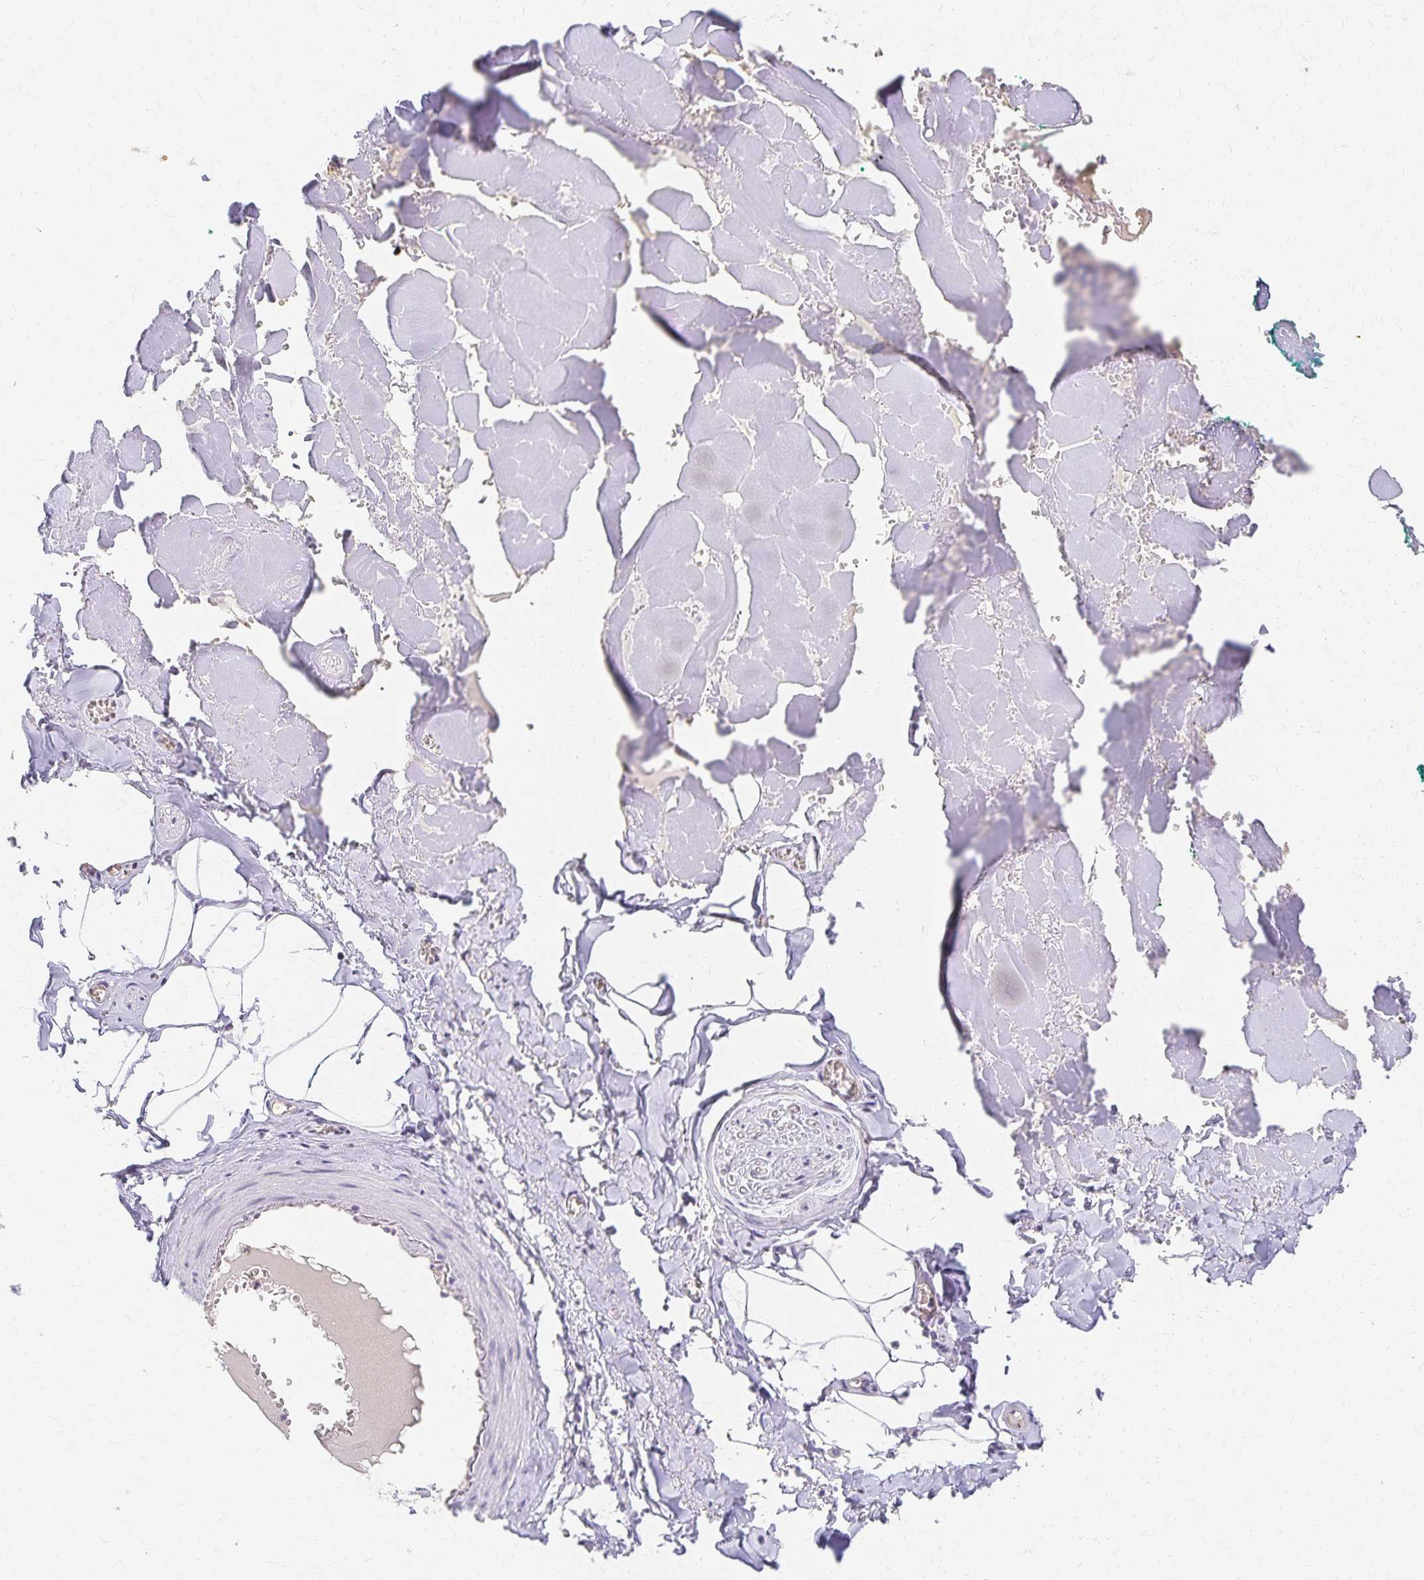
{"staining": {"intensity": "negative", "quantity": "none", "location": "none"}, "tissue": "adipose tissue", "cell_type": "Adipocytes", "image_type": "normal", "snomed": [{"axis": "morphology", "description": "Normal tissue, NOS"}, {"axis": "topography", "description": "Vulva"}, {"axis": "topography", "description": "Peripheral nerve tissue"}], "caption": "IHC of benign adipose tissue displays no positivity in adipocytes.", "gene": "AZGP1", "patient": {"sex": "female", "age": 66}}